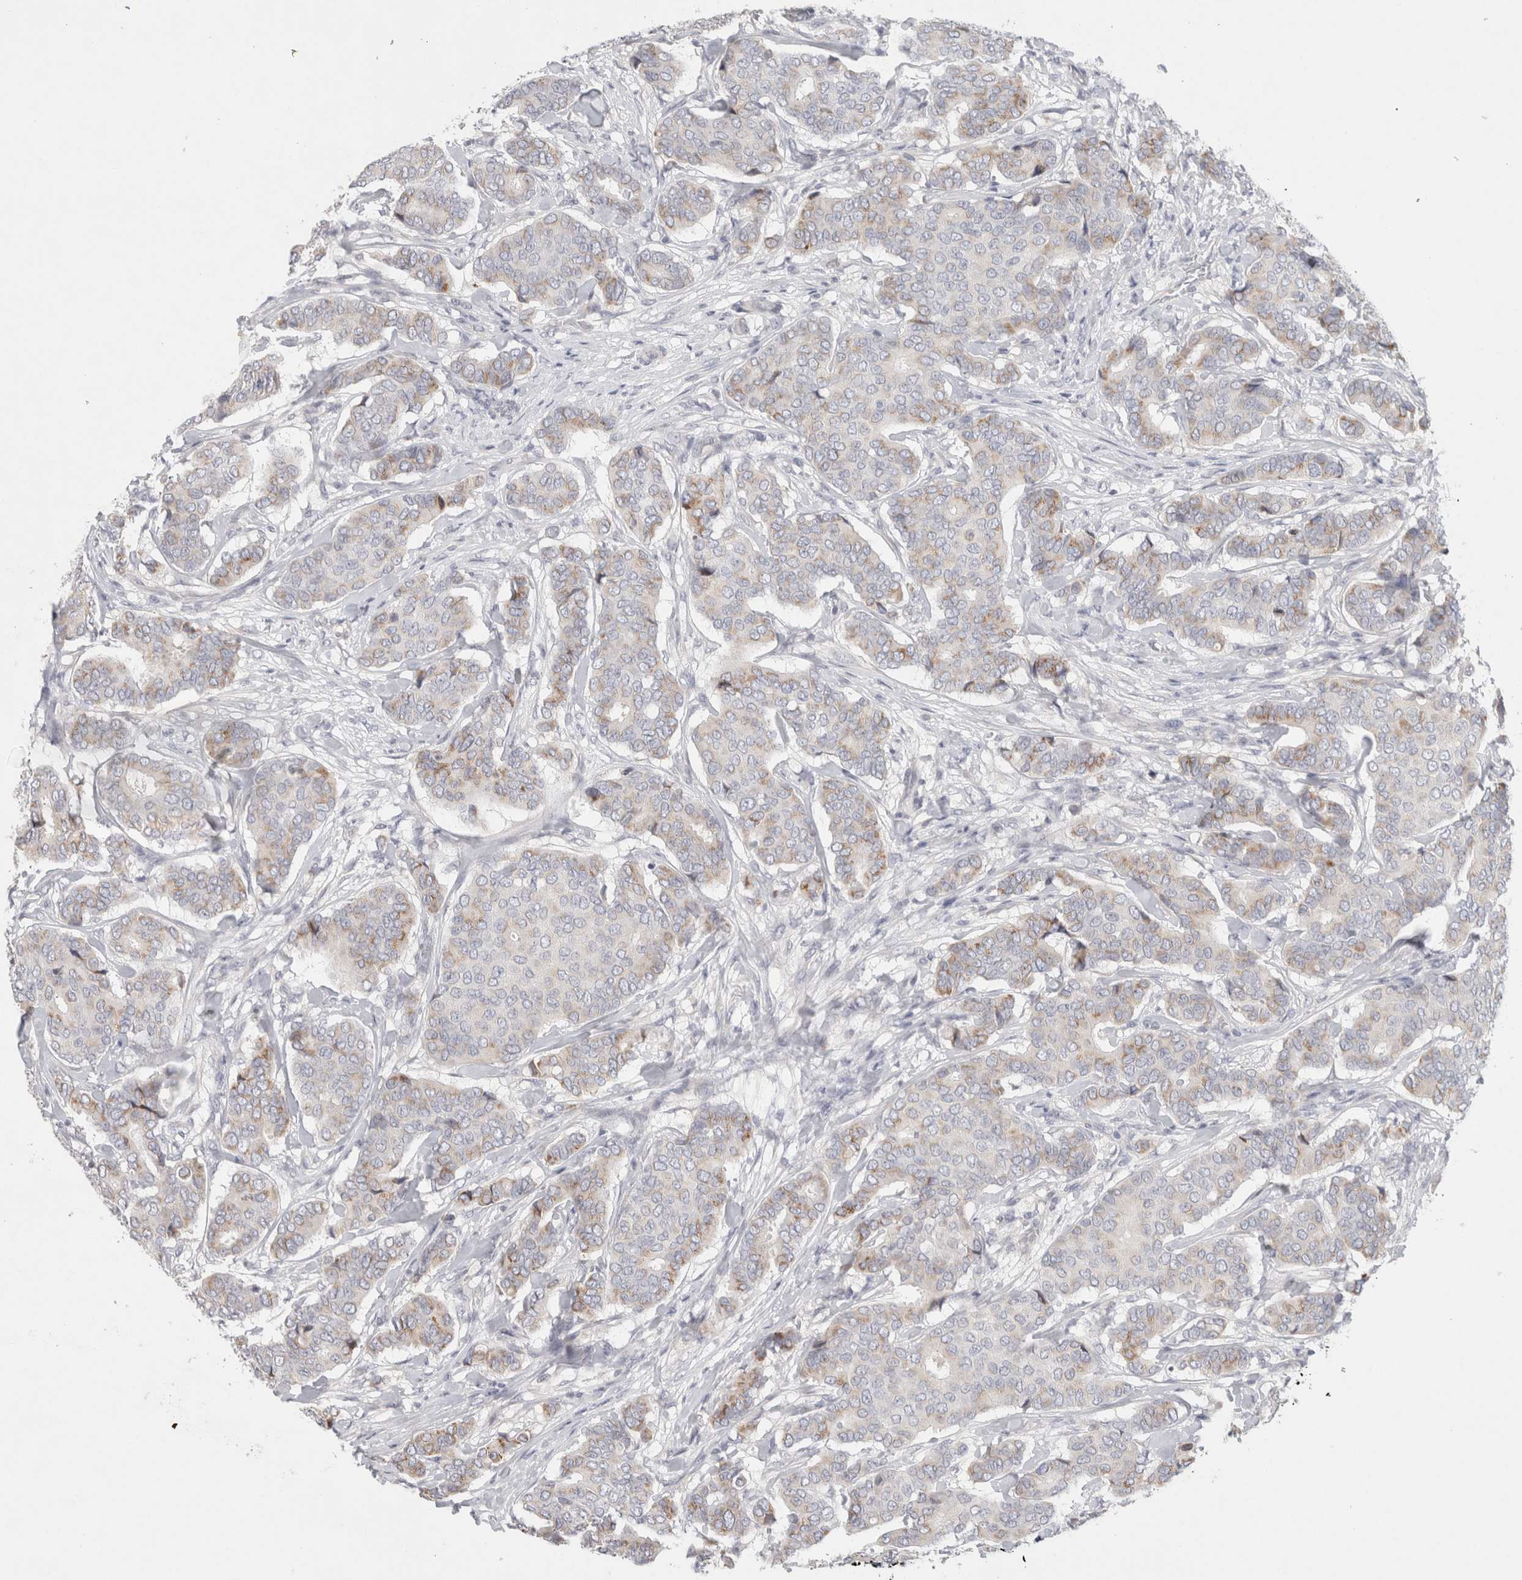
{"staining": {"intensity": "weak", "quantity": "<25%", "location": "cytoplasmic/membranous"}, "tissue": "breast cancer", "cell_type": "Tumor cells", "image_type": "cancer", "snomed": [{"axis": "morphology", "description": "Duct carcinoma"}, {"axis": "topography", "description": "Breast"}], "caption": "A photomicrograph of human intraductal carcinoma (breast) is negative for staining in tumor cells.", "gene": "STK31", "patient": {"sex": "female", "age": 75}}